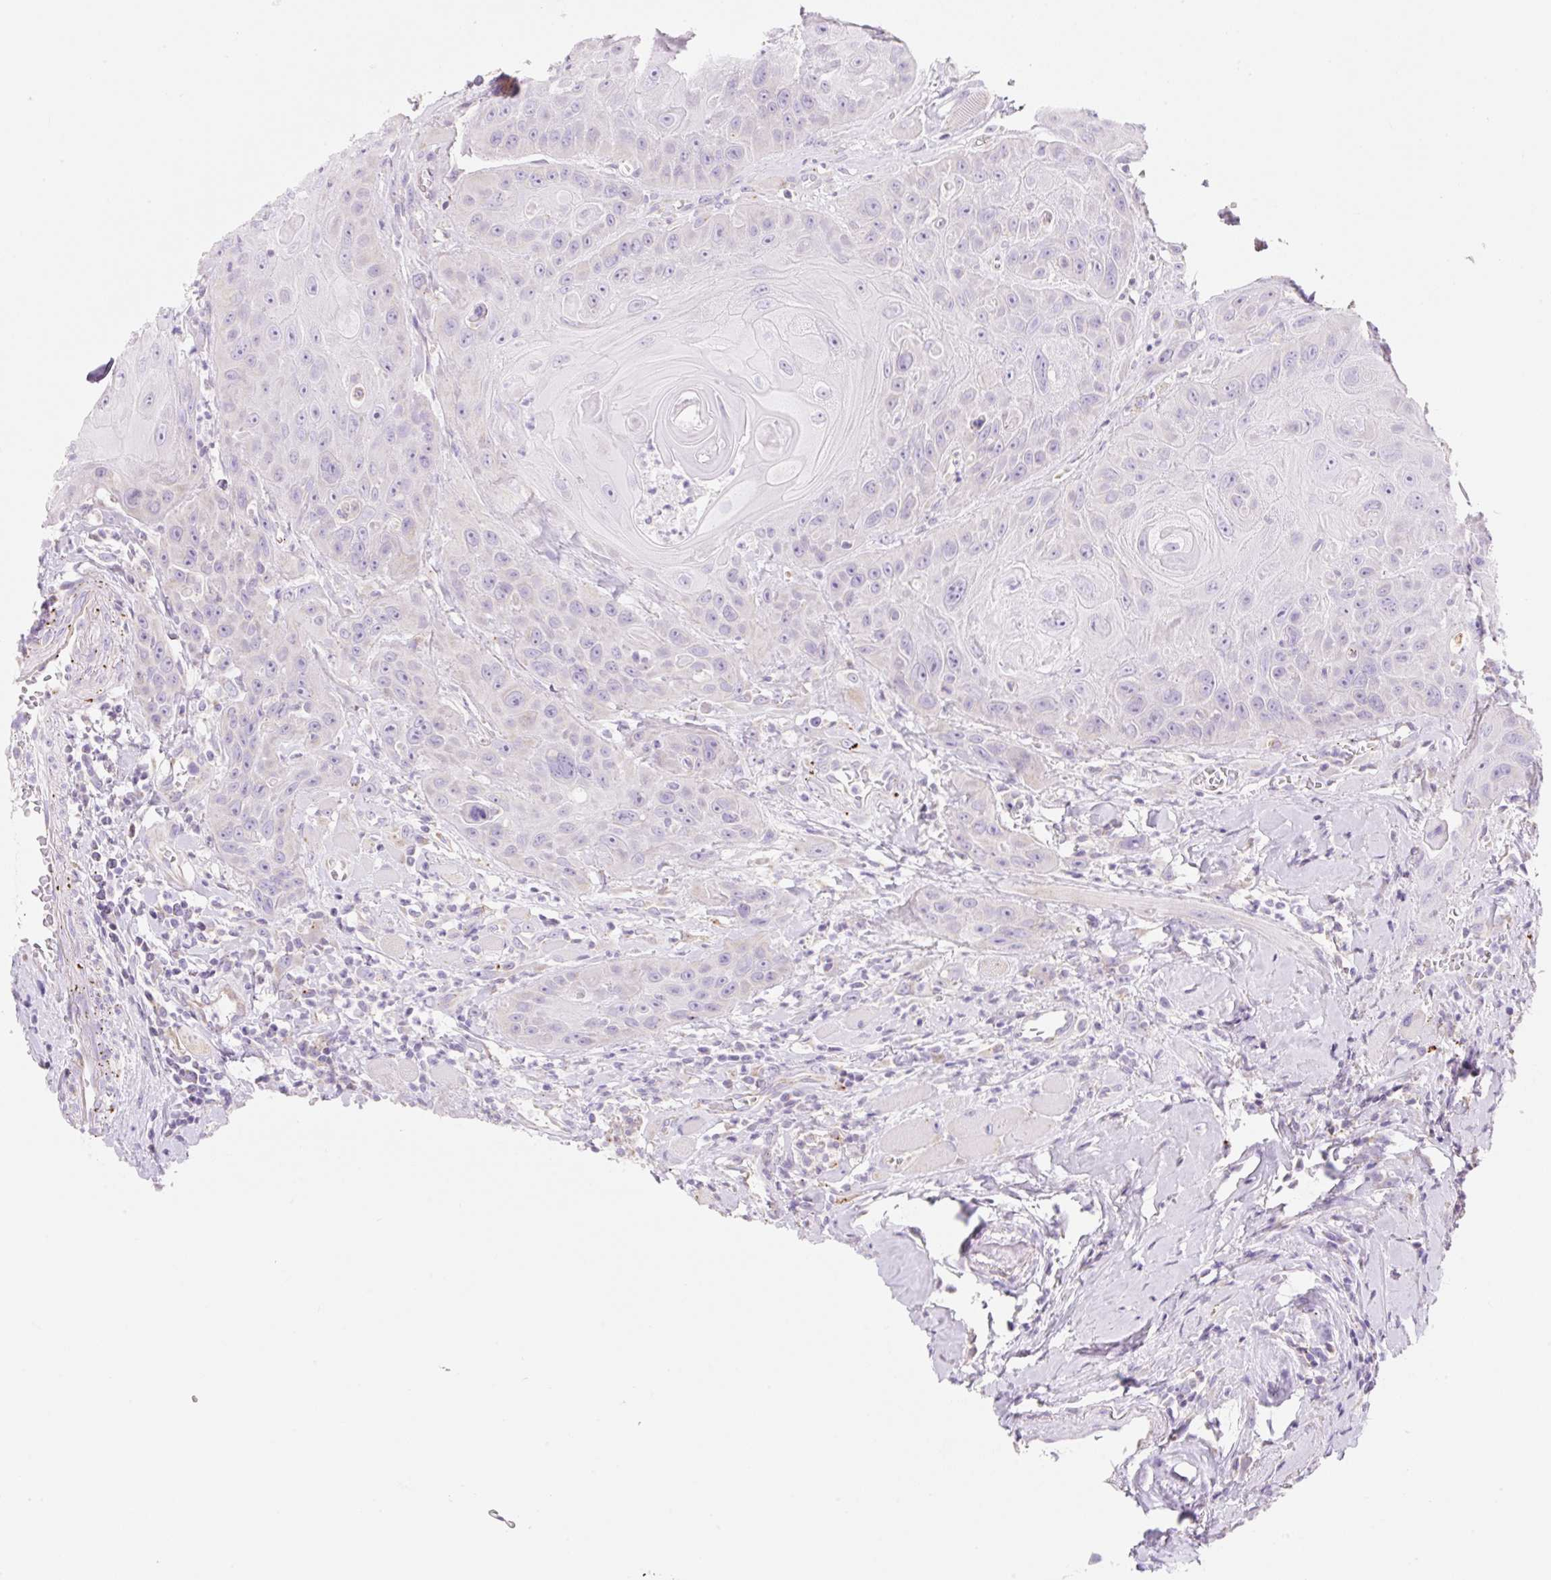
{"staining": {"intensity": "negative", "quantity": "none", "location": "none"}, "tissue": "head and neck cancer", "cell_type": "Tumor cells", "image_type": "cancer", "snomed": [{"axis": "morphology", "description": "Squamous cell carcinoma, NOS"}, {"axis": "topography", "description": "Head-Neck"}], "caption": "Immunohistochemical staining of head and neck cancer demonstrates no significant positivity in tumor cells. (DAB (3,3'-diaminobenzidine) immunohistochemistry, high magnification).", "gene": "CLEC3A", "patient": {"sex": "female", "age": 59}}